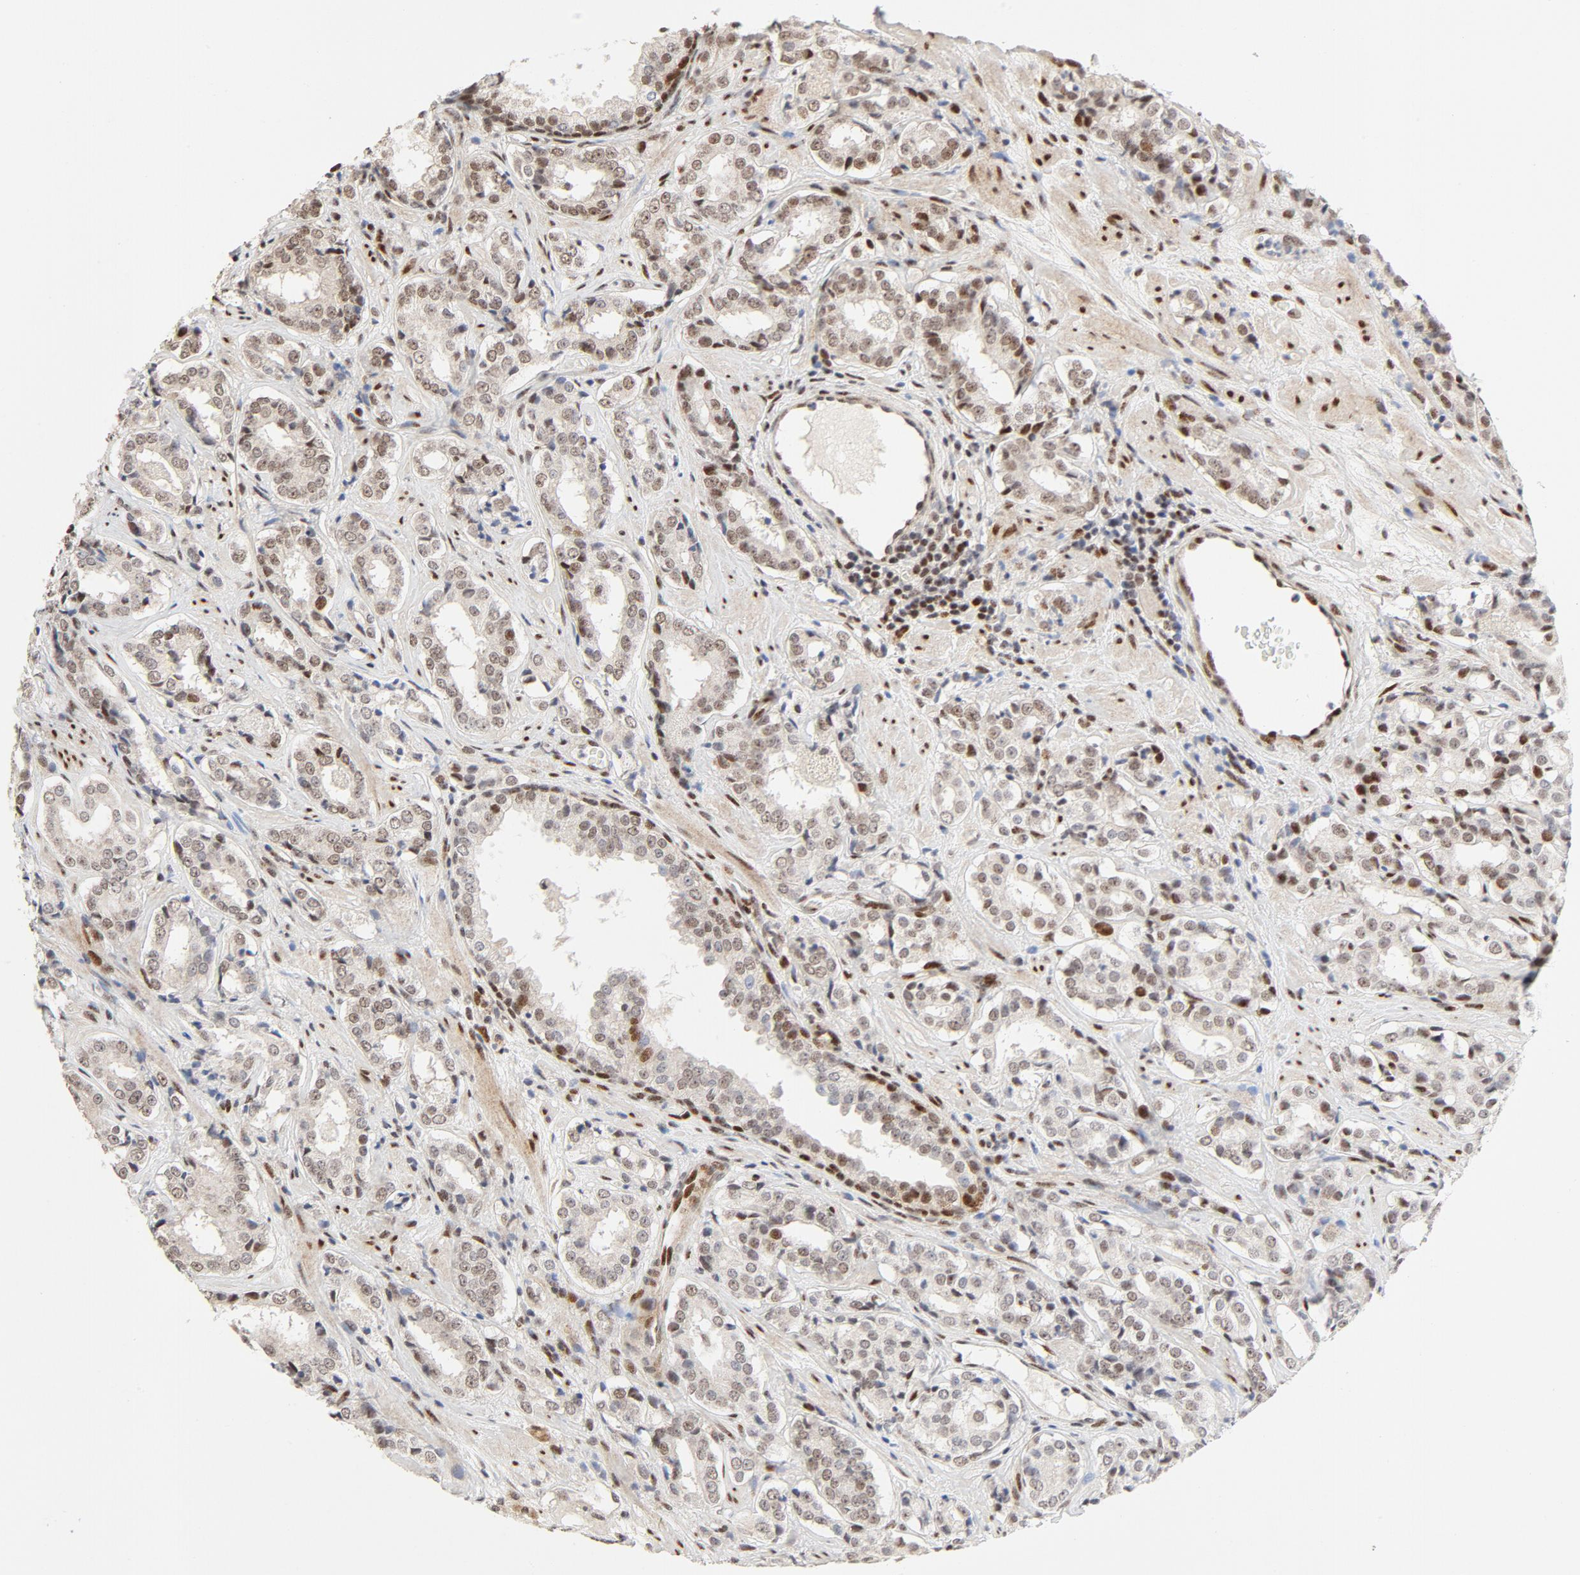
{"staining": {"intensity": "moderate", "quantity": ">75%", "location": "nuclear"}, "tissue": "prostate cancer", "cell_type": "Tumor cells", "image_type": "cancer", "snomed": [{"axis": "morphology", "description": "Adenocarcinoma, Medium grade"}, {"axis": "topography", "description": "Prostate"}], "caption": "A brown stain labels moderate nuclear staining of a protein in human prostate cancer tumor cells. Using DAB (brown) and hematoxylin (blue) stains, captured at high magnification using brightfield microscopy.", "gene": "GTF2I", "patient": {"sex": "male", "age": 60}}